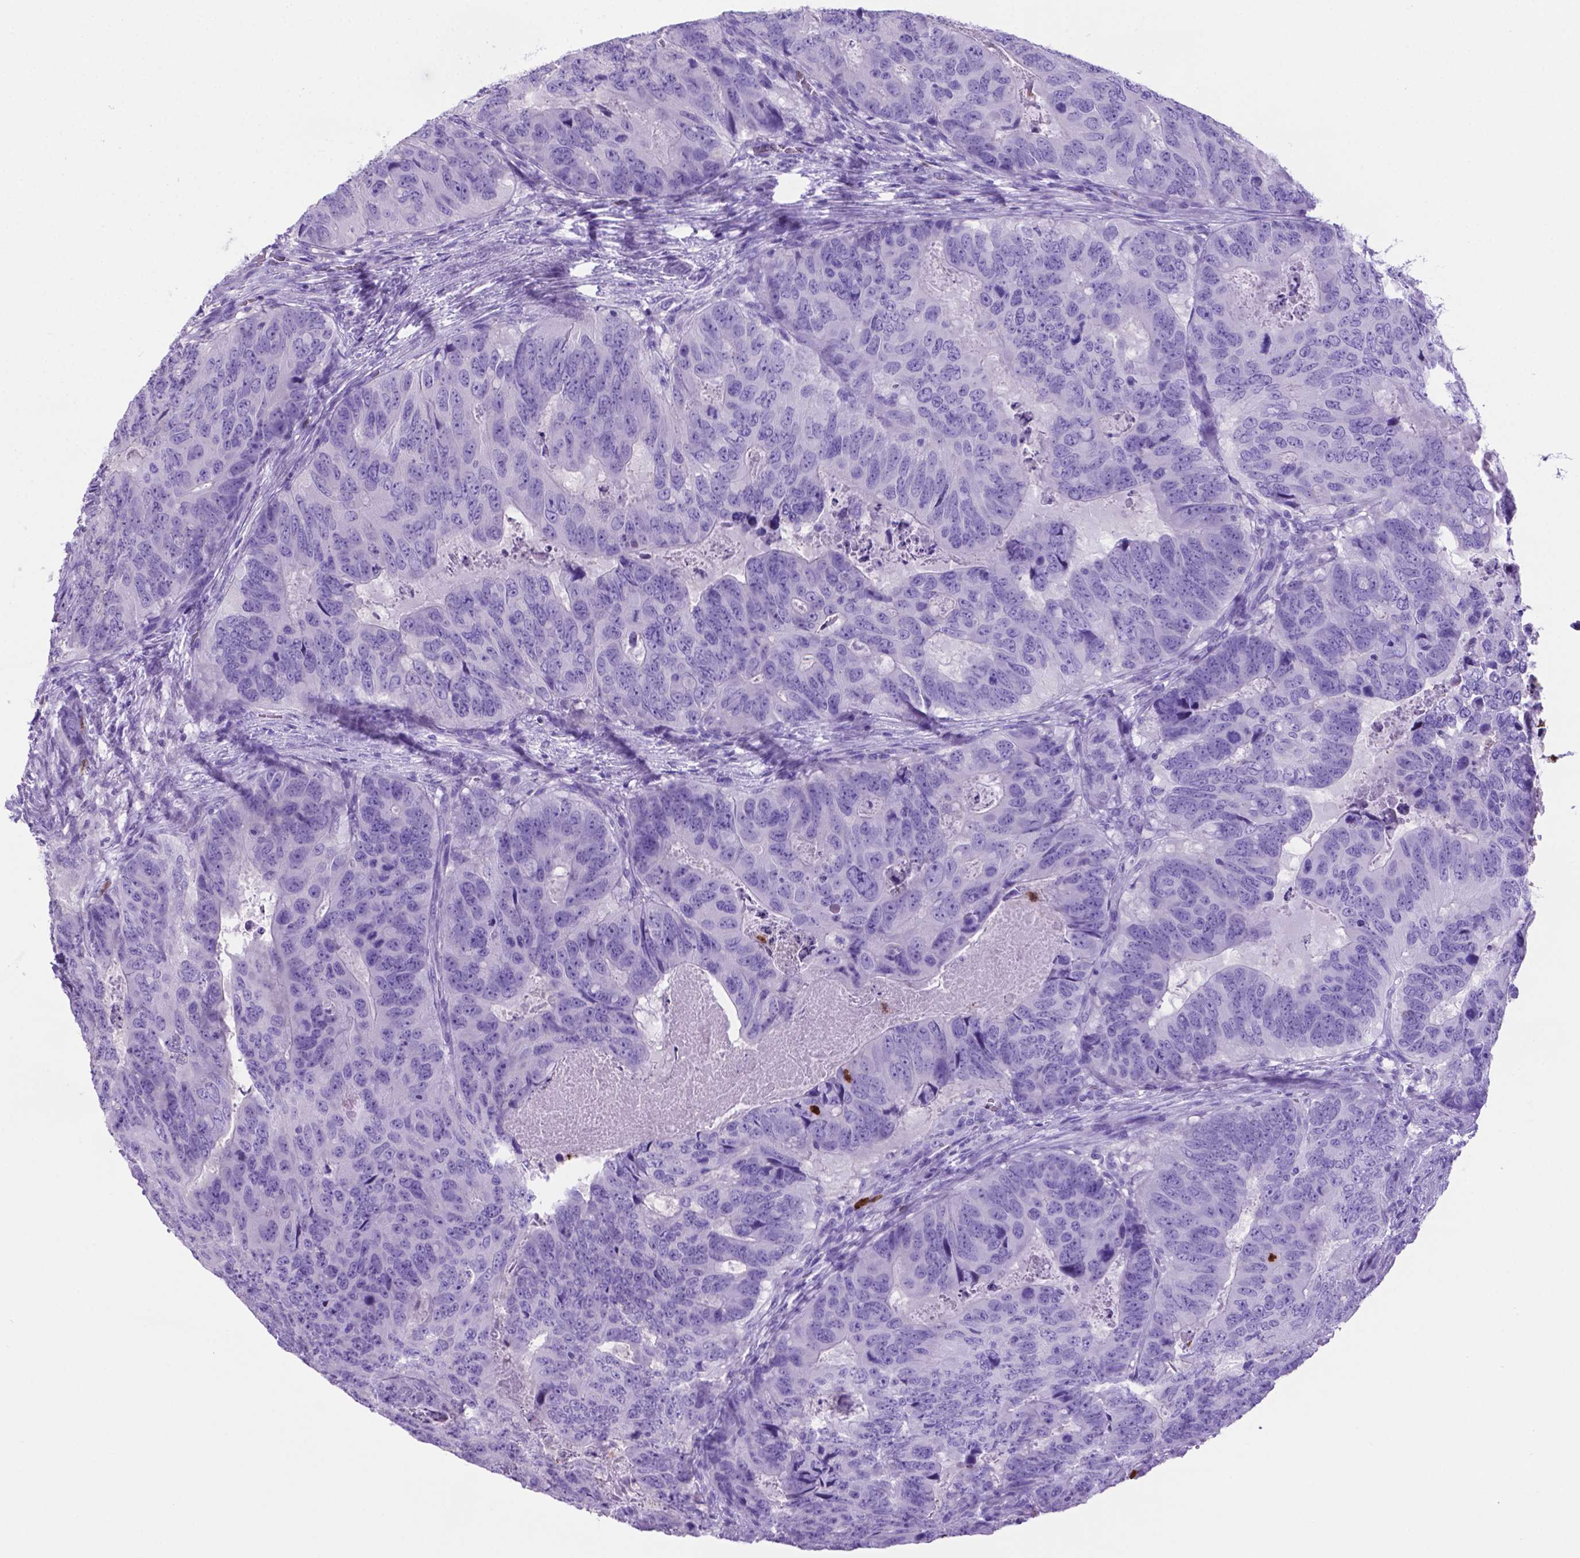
{"staining": {"intensity": "negative", "quantity": "none", "location": "none"}, "tissue": "colorectal cancer", "cell_type": "Tumor cells", "image_type": "cancer", "snomed": [{"axis": "morphology", "description": "Adenocarcinoma, NOS"}, {"axis": "topography", "description": "Colon"}], "caption": "This is an IHC photomicrograph of human colorectal adenocarcinoma. There is no staining in tumor cells.", "gene": "LZTR1", "patient": {"sex": "male", "age": 79}}